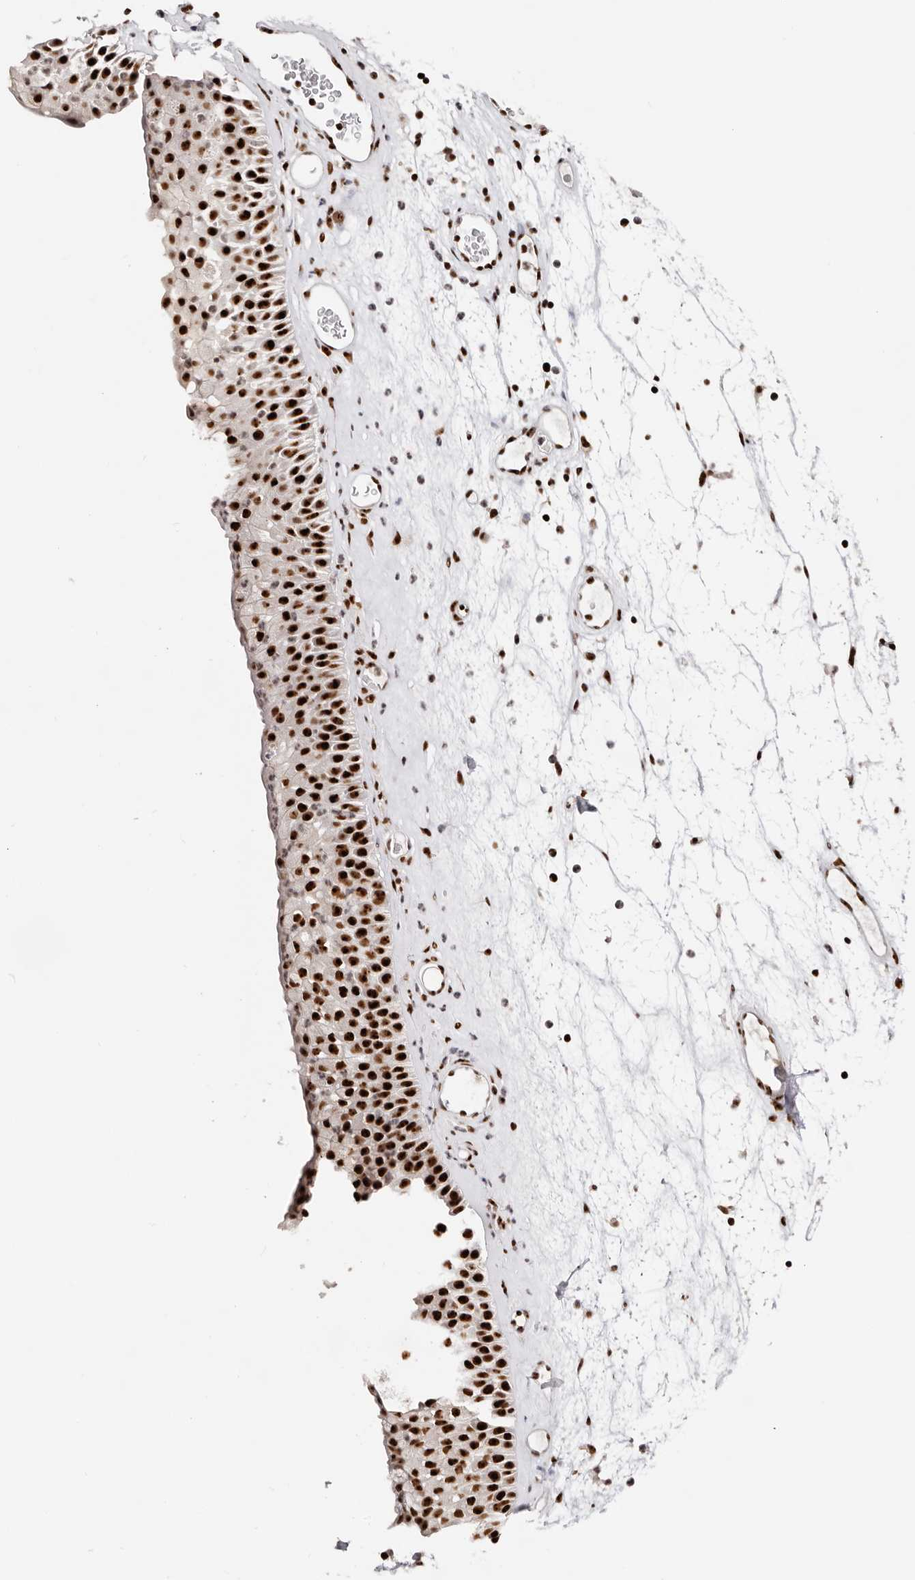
{"staining": {"intensity": "strong", "quantity": ">75%", "location": "nuclear"}, "tissue": "nasopharynx", "cell_type": "Respiratory epithelial cells", "image_type": "normal", "snomed": [{"axis": "morphology", "description": "Normal tissue, NOS"}, {"axis": "topography", "description": "Nasopharynx"}], "caption": "IHC (DAB) staining of benign human nasopharynx exhibits strong nuclear protein staining in approximately >75% of respiratory epithelial cells.", "gene": "IQGAP3", "patient": {"sex": "male", "age": 64}}